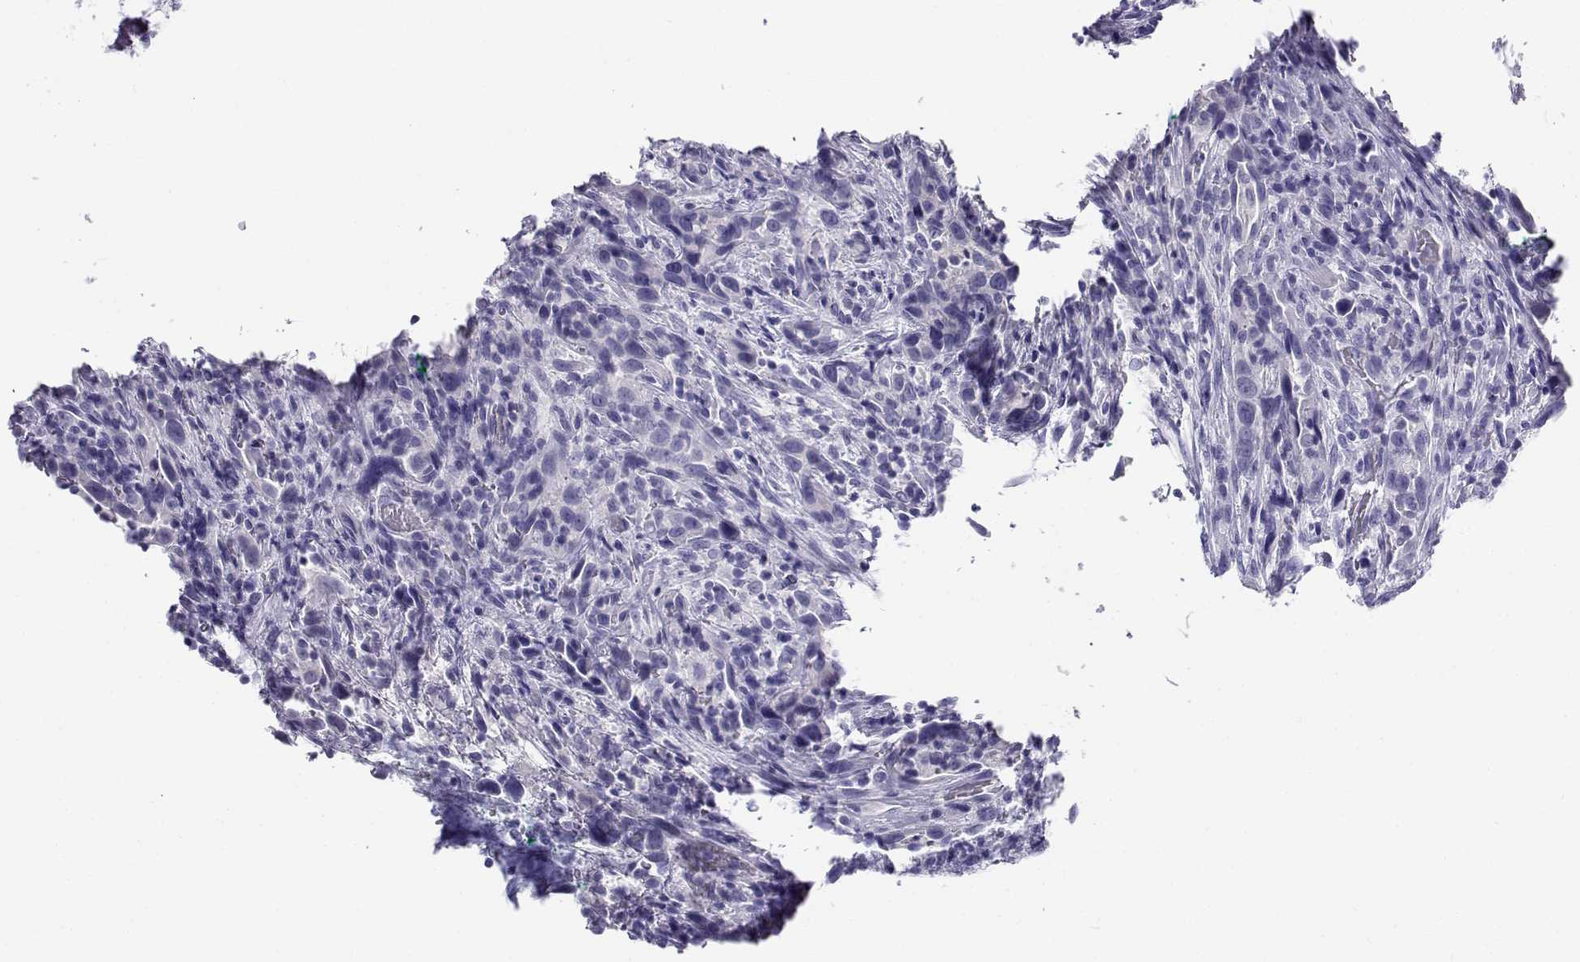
{"staining": {"intensity": "negative", "quantity": "none", "location": "none"}, "tissue": "urothelial cancer", "cell_type": "Tumor cells", "image_type": "cancer", "snomed": [{"axis": "morphology", "description": "Urothelial carcinoma, NOS"}, {"axis": "morphology", "description": "Urothelial carcinoma, High grade"}, {"axis": "topography", "description": "Urinary bladder"}], "caption": "Tumor cells are negative for brown protein staining in transitional cell carcinoma.", "gene": "CABS1", "patient": {"sex": "female", "age": 64}}